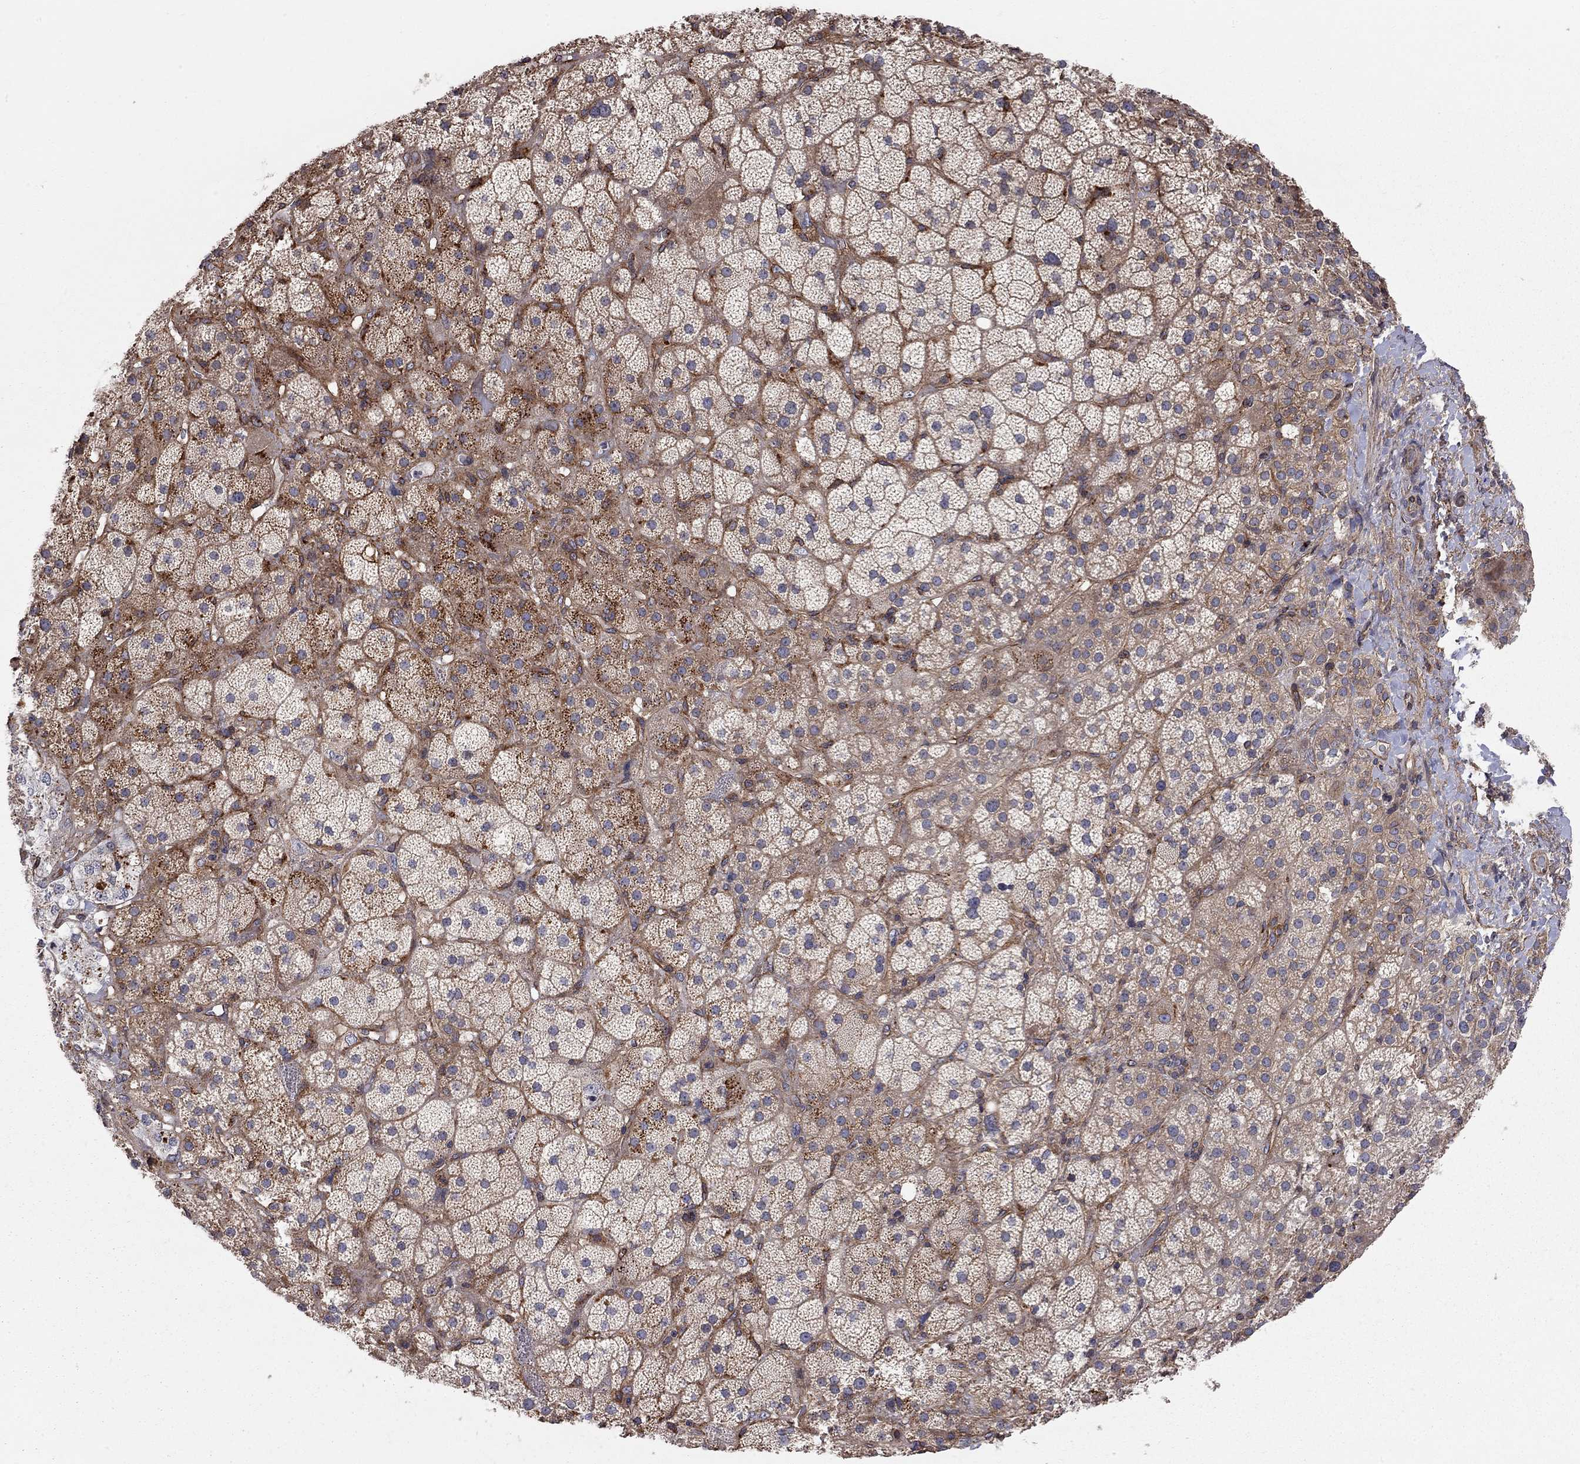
{"staining": {"intensity": "moderate", "quantity": ">75%", "location": "cytoplasmic/membranous"}, "tissue": "adrenal gland", "cell_type": "Glandular cells", "image_type": "normal", "snomed": [{"axis": "morphology", "description": "Normal tissue, NOS"}, {"axis": "topography", "description": "Adrenal gland"}], "caption": "A micrograph of adrenal gland stained for a protein displays moderate cytoplasmic/membranous brown staining in glandular cells.", "gene": "RASEF", "patient": {"sex": "male", "age": 57}}